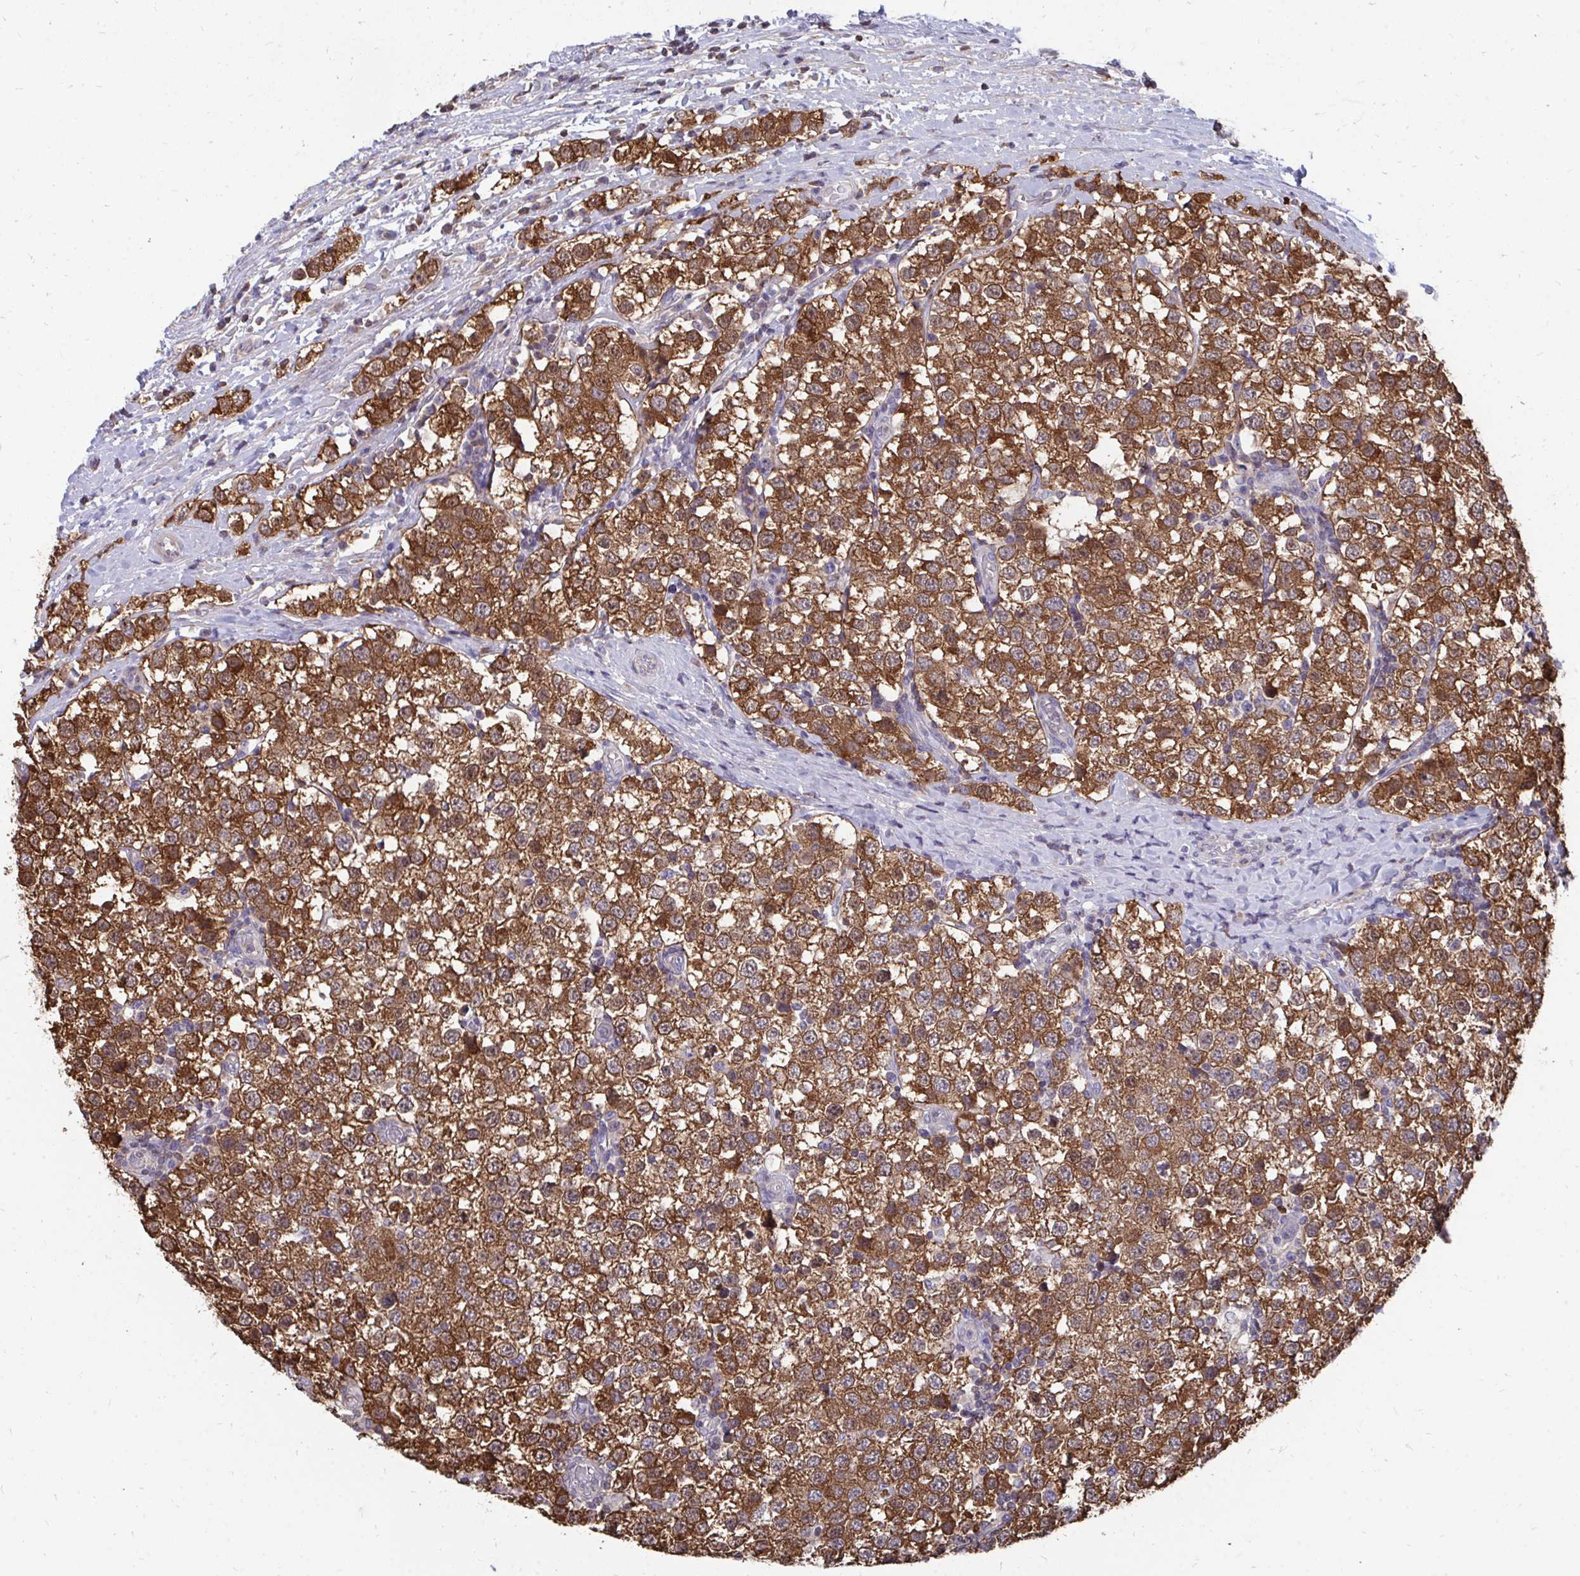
{"staining": {"intensity": "strong", "quantity": ">75%", "location": "cytoplasmic/membranous"}, "tissue": "testis cancer", "cell_type": "Tumor cells", "image_type": "cancer", "snomed": [{"axis": "morphology", "description": "Seminoma, NOS"}, {"axis": "topography", "description": "Testis"}], "caption": "DAB (3,3'-diaminobenzidine) immunohistochemical staining of testis cancer demonstrates strong cytoplasmic/membranous protein expression in about >75% of tumor cells.", "gene": "DNAJA2", "patient": {"sex": "male", "age": 34}}